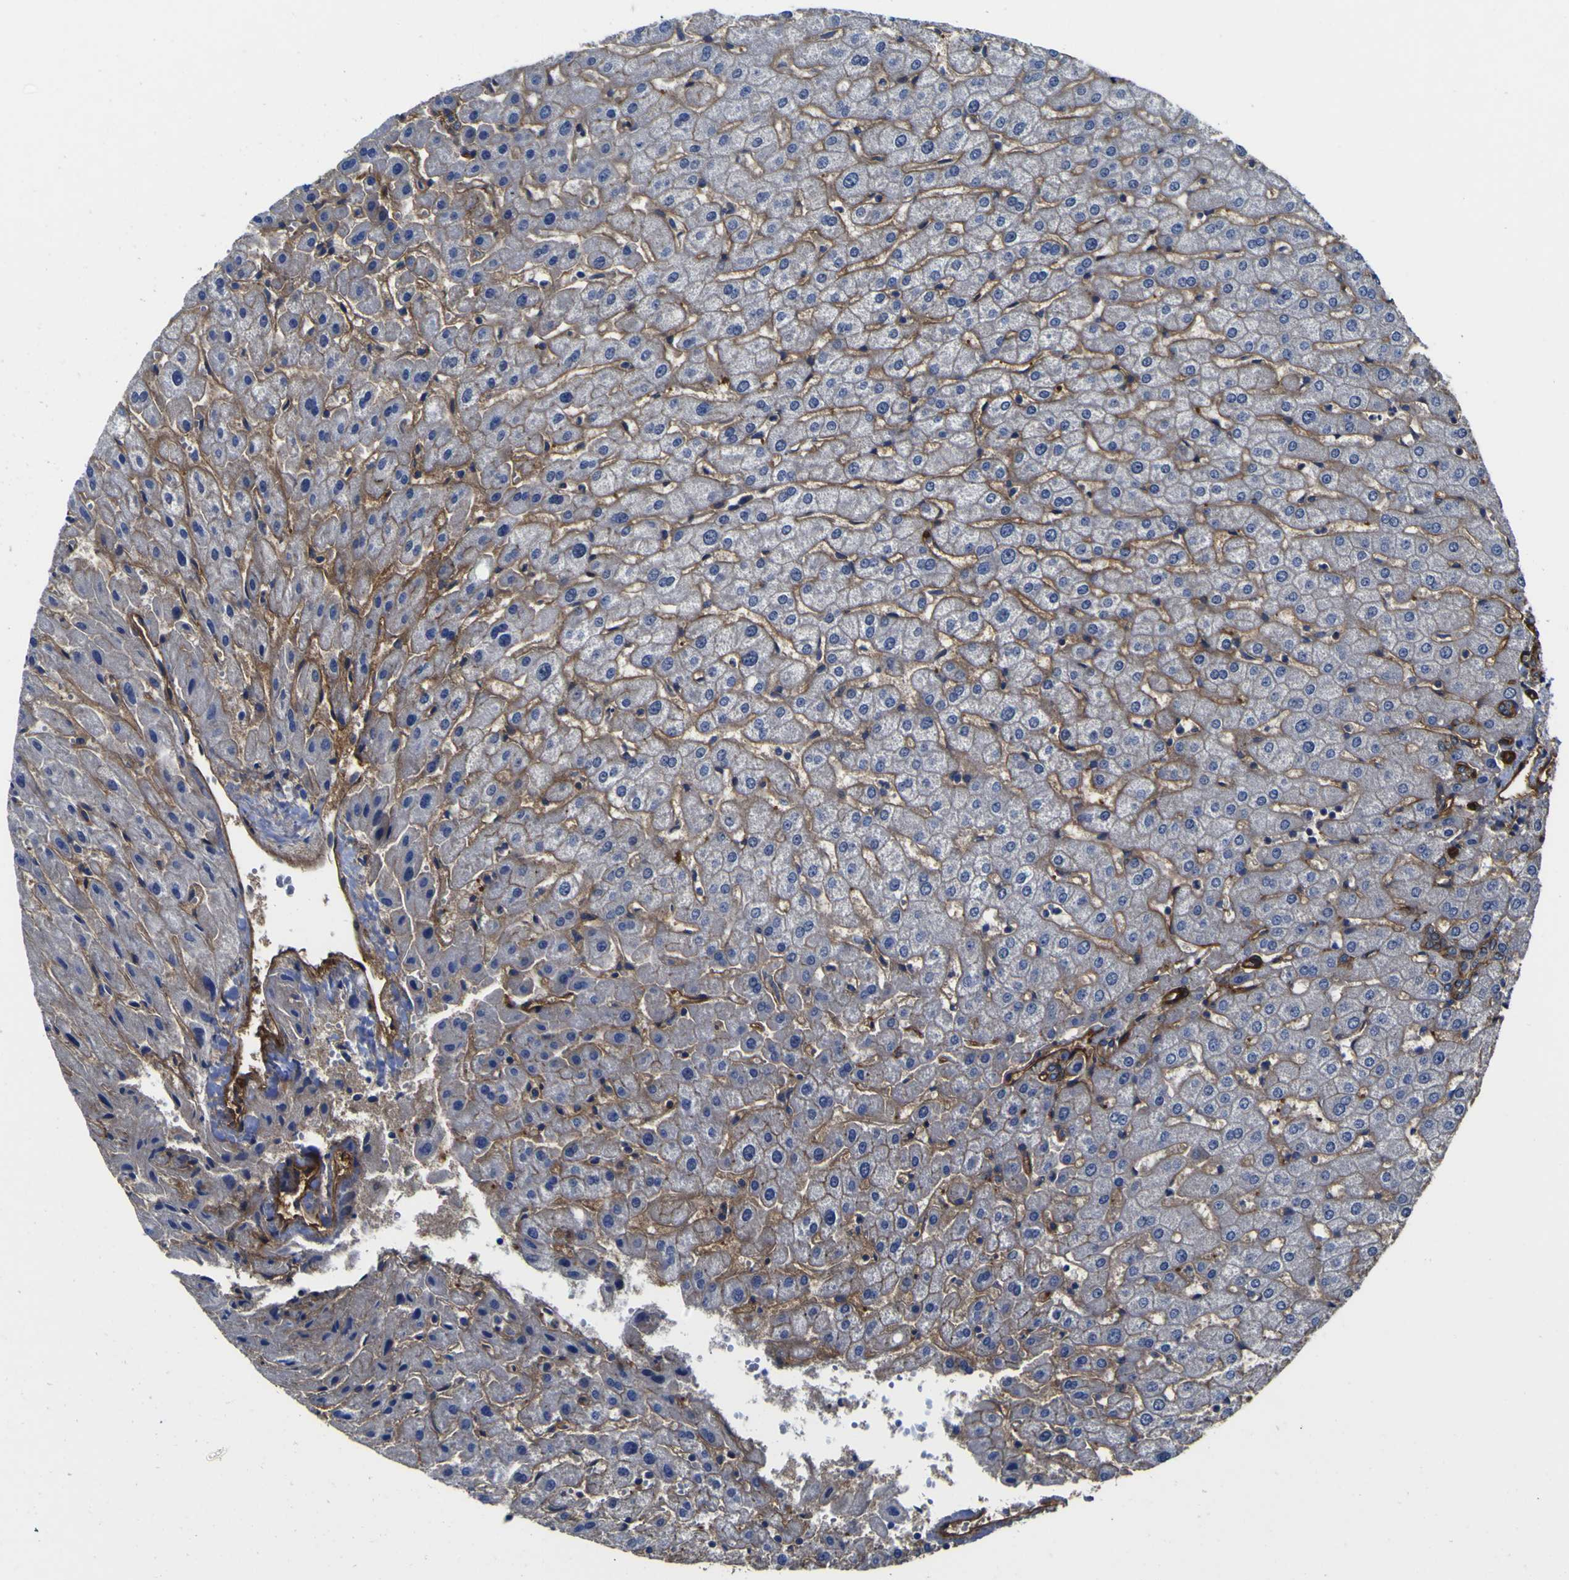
{"staining": {"intensity": "strong", "quantity": ">75%", "location": "cytoplasmic/membranous"}, "tissue": "liver", "cell_type": "Cholangiocytes", "image_type": "normal", "snomed": [{"axis": "morphology", "description": "Normal tissue, NOS"}, {"axis": "morphology", "description": "Fibrosis, NOS"}, {"axis": "topography", "description": "Liver"}], "caption": "Liver stained with immunohistochemistry displays strong cytoplasmic/membranous expression in approximately >75% of cholangiocytes. (DAB = brown stain, brightfield microscopy at high magnification).", "gene": "CD151", "patient": {"sex": "female", "age": 29}}